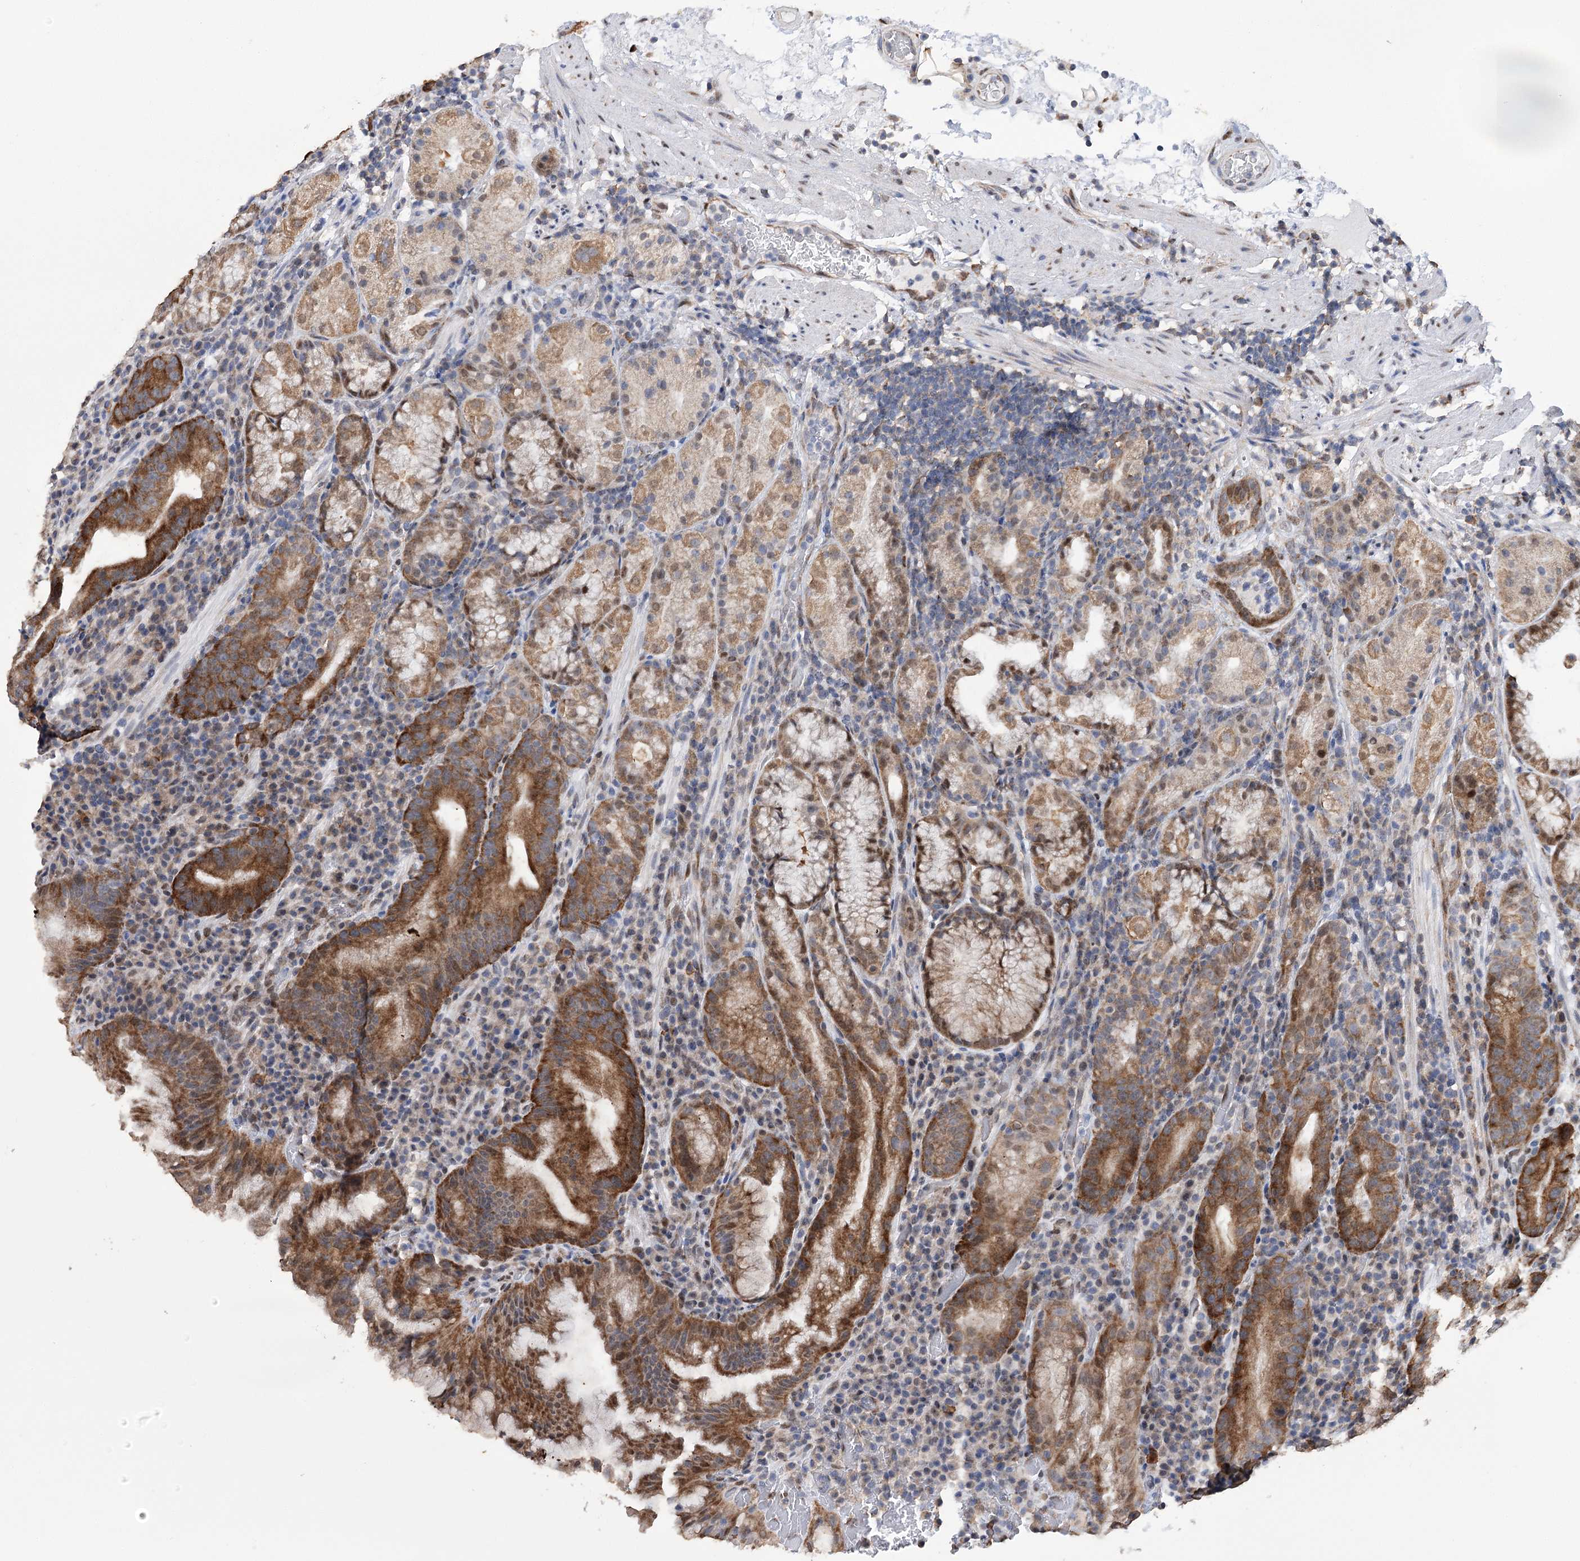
{"staining": {"intensity": "strong", "quantity": "25%-75%", "location": "cytoplasmic/membranous"}, "tissue": "stomach", "cell_type": "Glandular cells", "image_type": "normal", "snomed": [{"axis": "morphology", "description": "Normal tissue, NOS"}, {"axis": "morphology", "description": "Inflammation, NOS"}, {"axis": "topography", "description": "Stomach"}], "caption": "Protein staining of benign stomach exhibits strong cytoplasmic/membranous positivity in about 25%-75% of glandular cells.", "gene": "NFU1", "patient": {"sex": "male", "age": 79}}